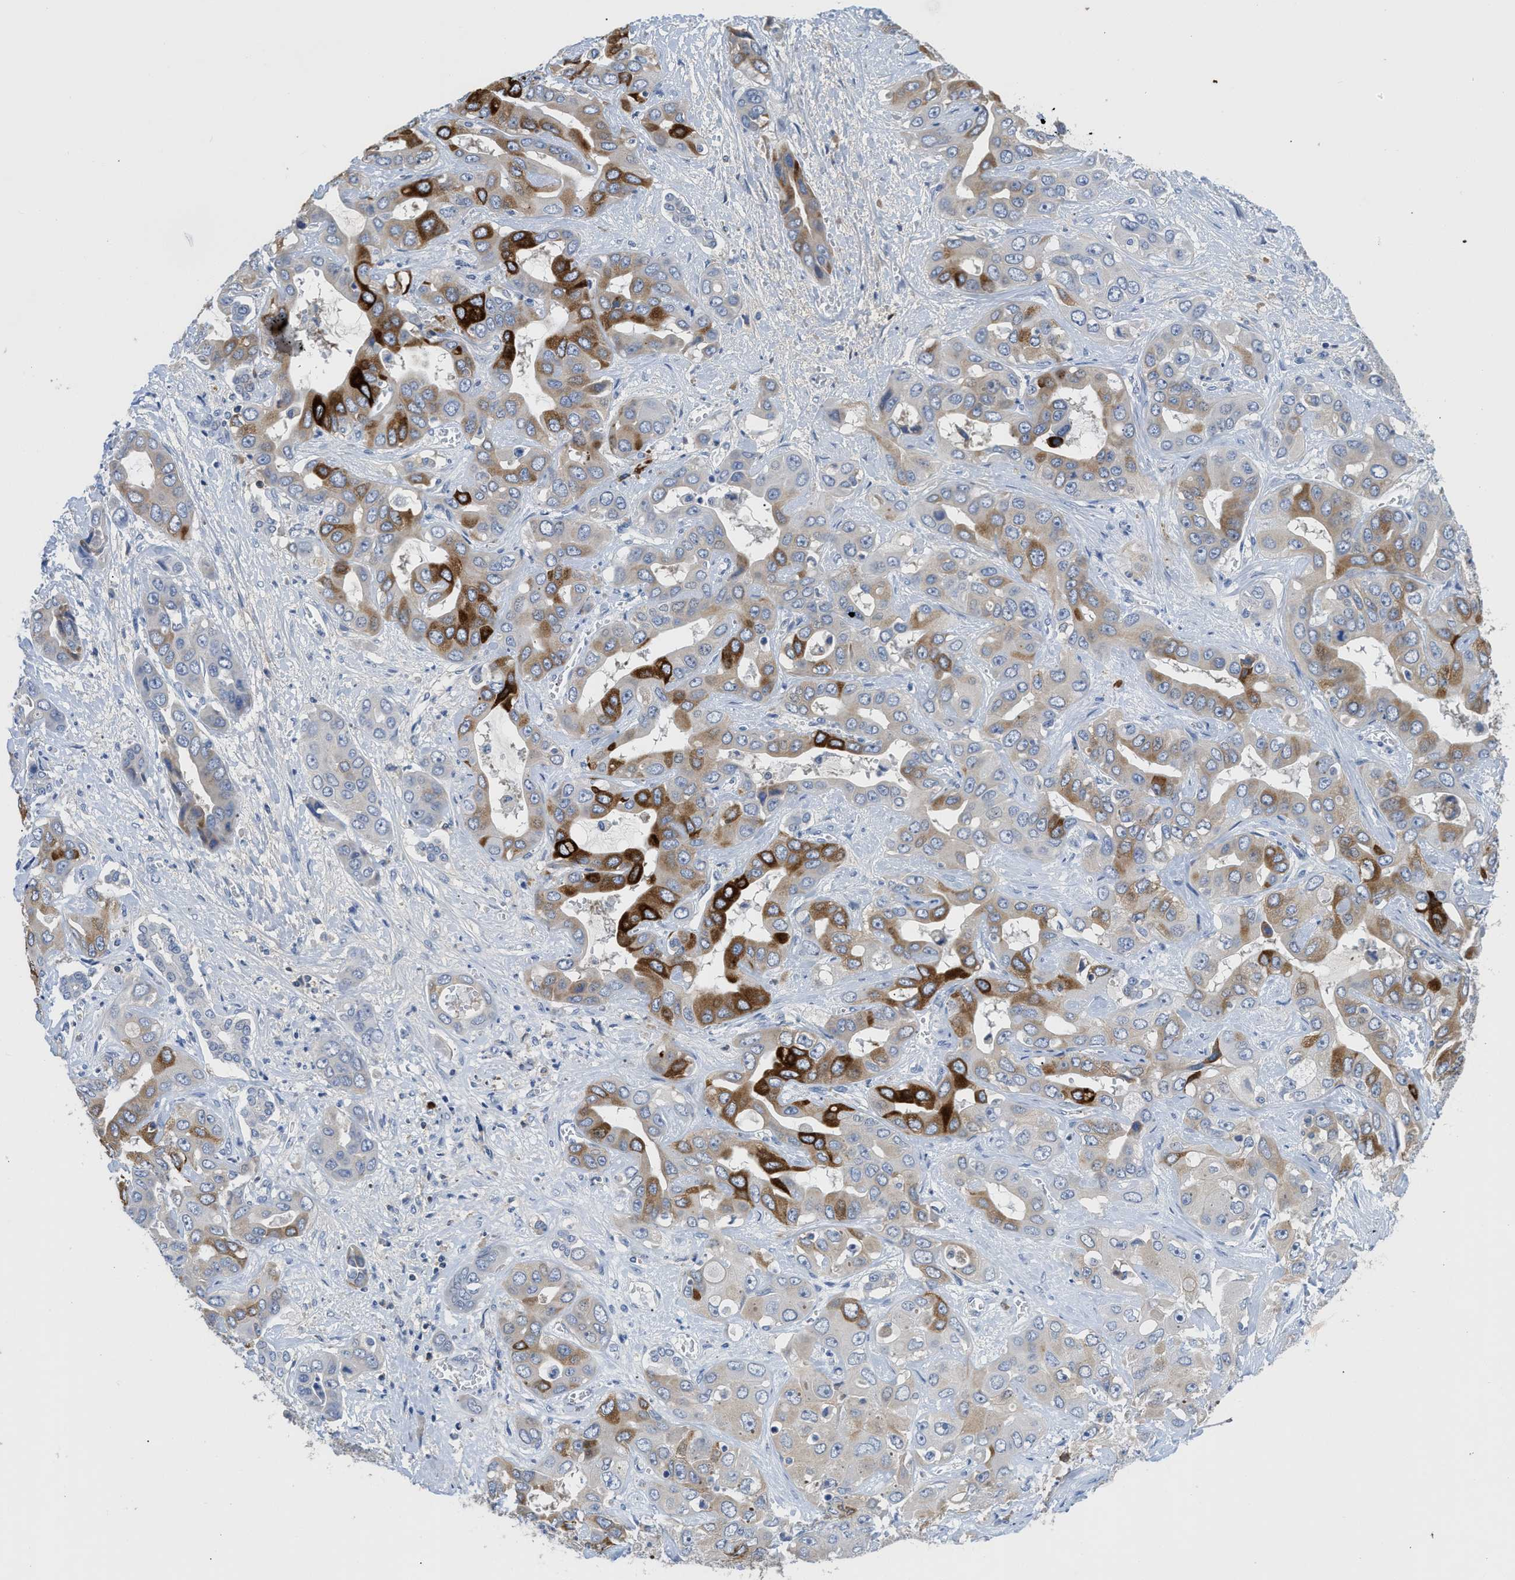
{"staining": {"intensity": "strong", "quantity": "<25%", "location": "cytoplasmic/membranous"}, "tissue": "liver cancer", "cell_type": "Tumor cells", "image_type": "cancer", "snomed": [{"axis": "morphology", "description": "Cholangiocarcinoma"}, {"axis": "topography", "description": "Liver"}], "caption": "The histopathology image exhibits immunohistochemical staining of liver cholangiocarcinoma. There is strong cytoplasmic/membranous staining is seen in about <25% of tumor cells.", "gene": "OR9K2", "patient": {"sex": "female", "age": 52}}